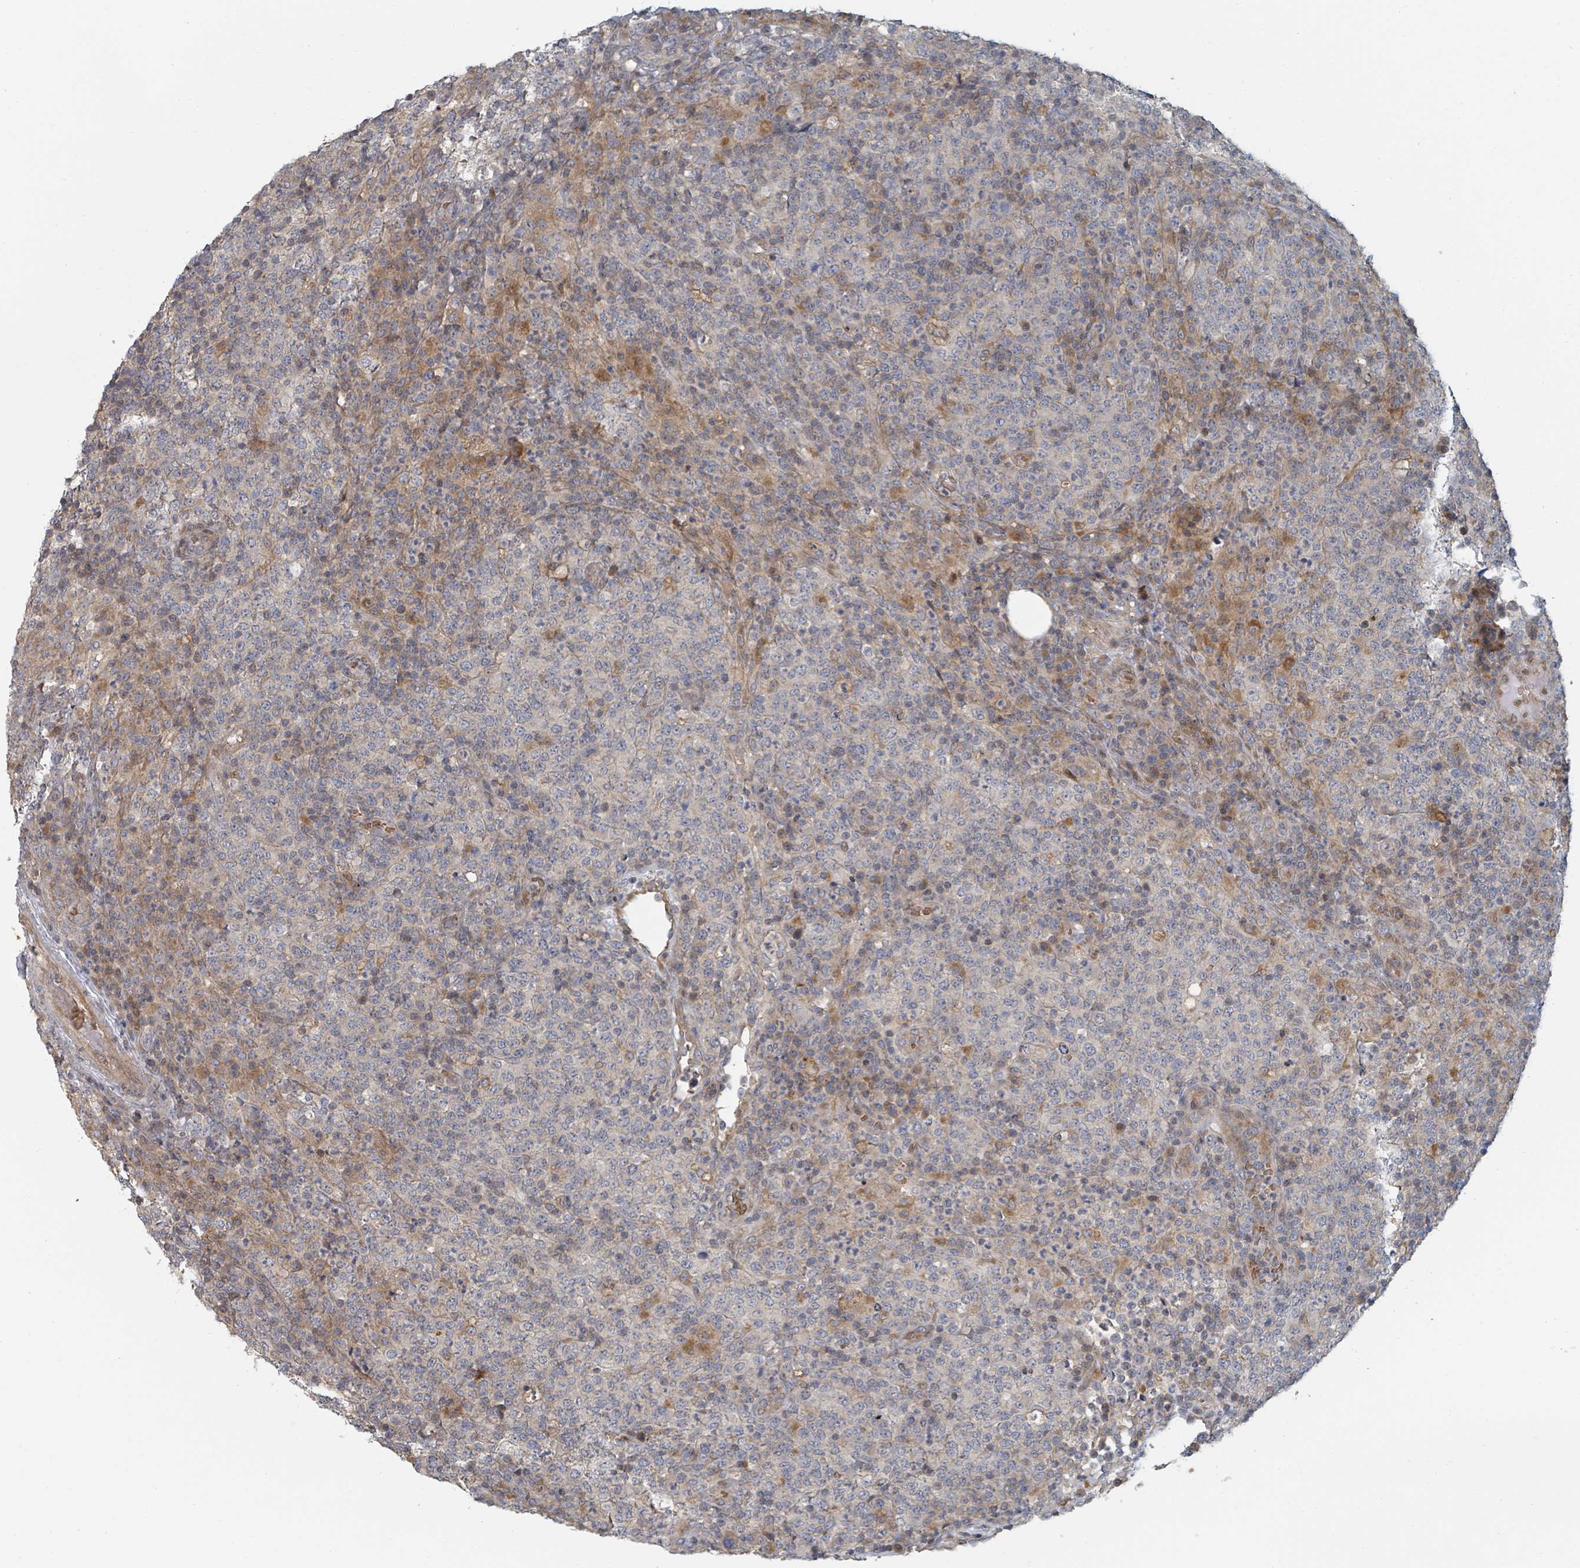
{"staining": {"intensity": "negative", "quantity": "none", "location": "none"}, "tissue": "lymphoma", "cell_type": "Tumor cells", "image_type": "cancer", "snomed": [{"axis": "morphology", "description": "Malignant lymphoma, non-Hodgkin's type, High grade"}, {"axis": "topography", "description": "Lymph node"}], "caption": "This image is of malignant lymphoma, non-Hodgkin's type (high-grade) stained with immunohistochemistry (IHC) to label a protein in brown with the nuclei are counter-stained blue. There is no staining in tumor cells.", "gene": "TRPC4AP", "patient": {"sex": "male", "age": 54}}